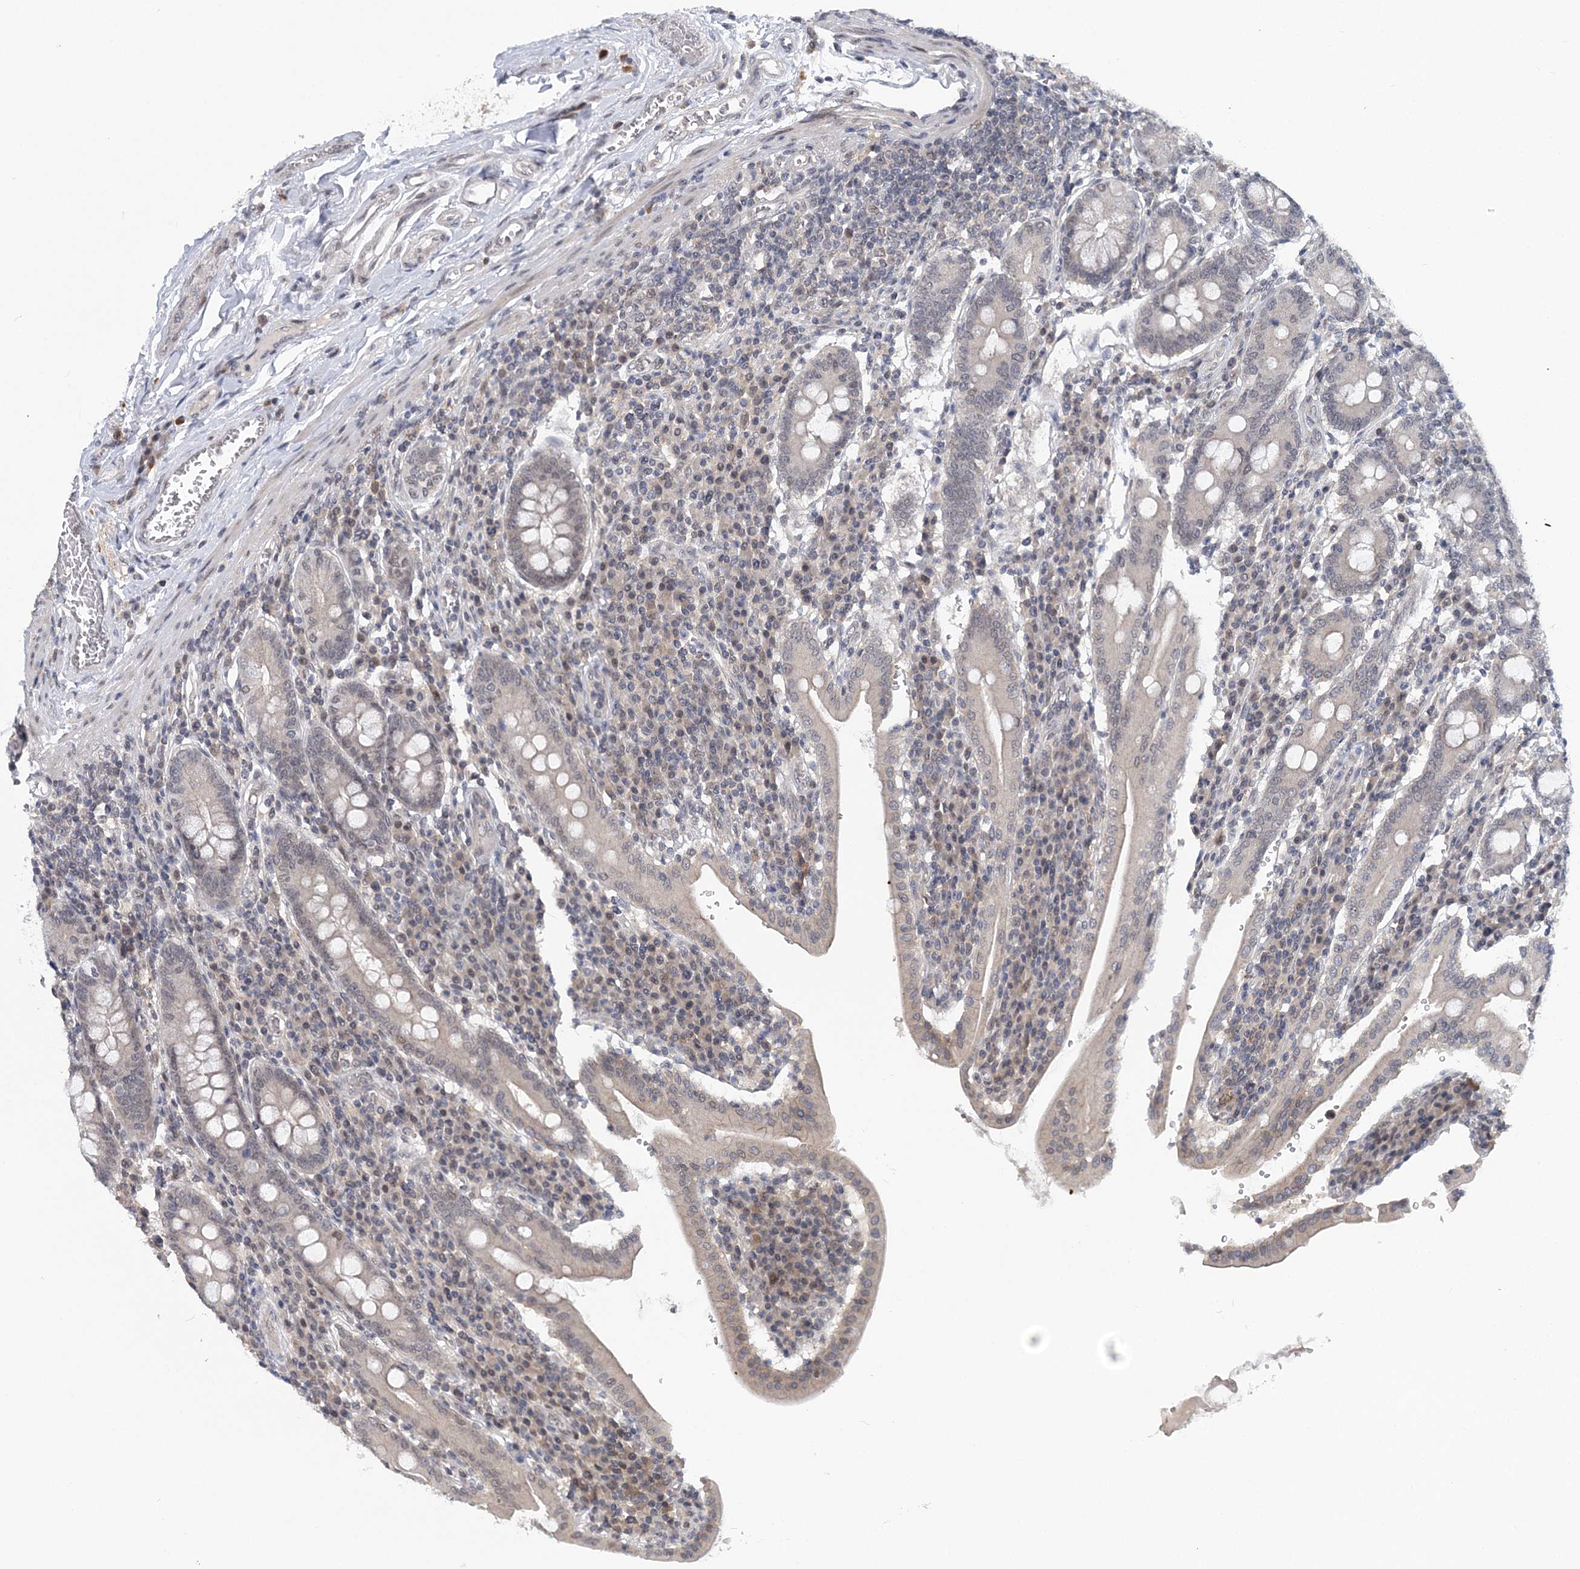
{"staining": {"intensity": "moderate", "quantity": "25%-75%", "location": "cytoplasmic/membranous"}, "tissue": "duodenum", "cell_type": "Glandular cells", "image_type": "normal", "snomed": [{"axis": "morphology", "description": "Normal tissue, NOS"}, {"axis": "morphology", "description": "Adenocarcinoma, NOS"}, {"axis": "topography", "description": "Pancreas"}, {"axis": "topography", "description": "Duodenum"}], "caption": "A brown stain labels moderate cytoplasmic/membranous staining of a protein in glandular cells of unremarkable duodenum.", "gene": "HYCC2", "patient": {"sex": "male", "age": 50}}